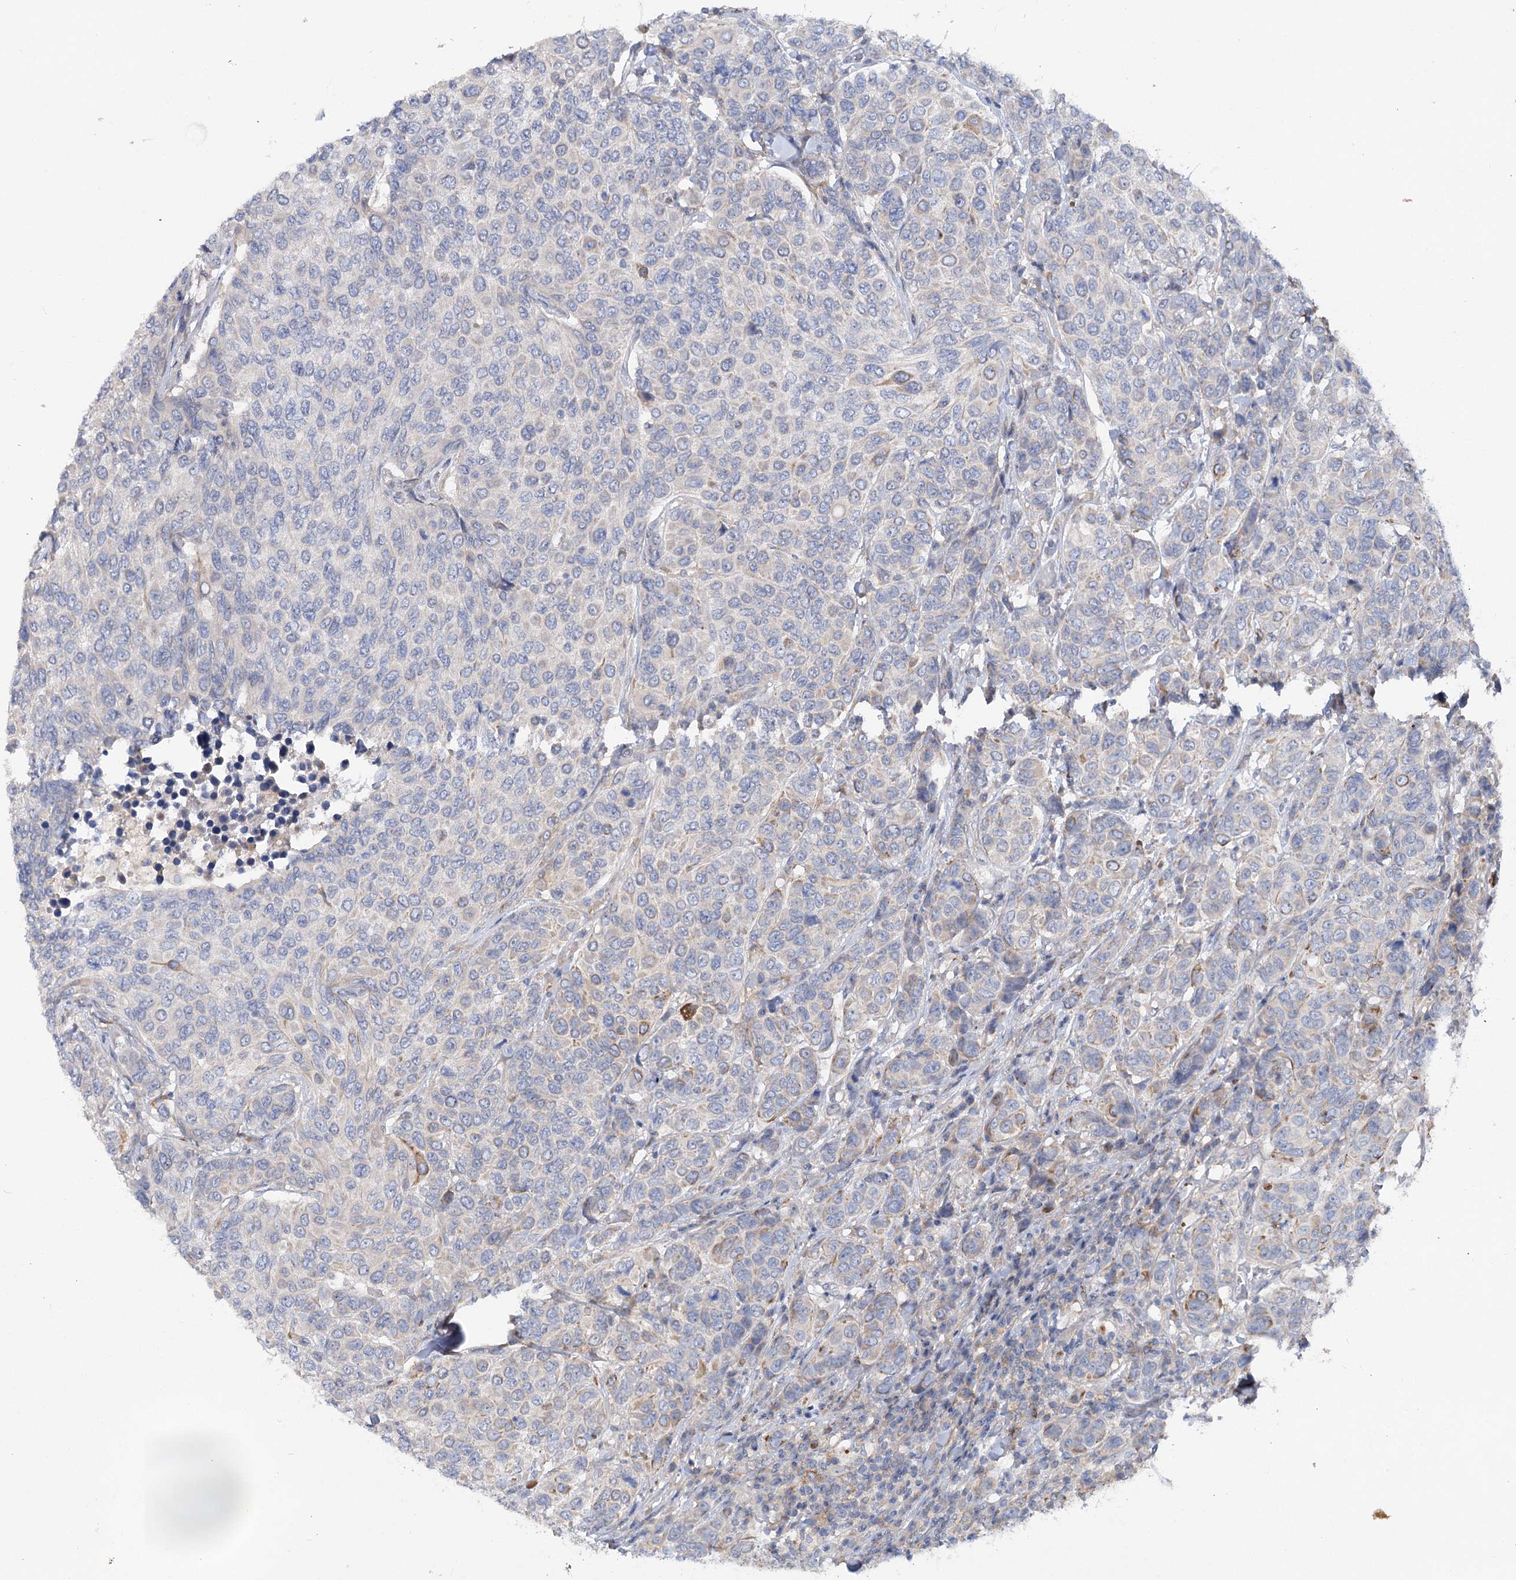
{"staining": {"intensity": "negative", "quantity": "none", "location": "none"}, "tissue": "breast cancer", "cell_type": "Tumor cells", "image_type": "cancer", "snomed": [{"axis": "morphology", "description": "Duct carcinoma"}, {"axis": "topography", "description": "Breast"}], "caption": "IHC of breast cancer reveals no staining in tumor cells.", "gene": "SCN11A", "patient": {"sex": "female", "age": 55}}